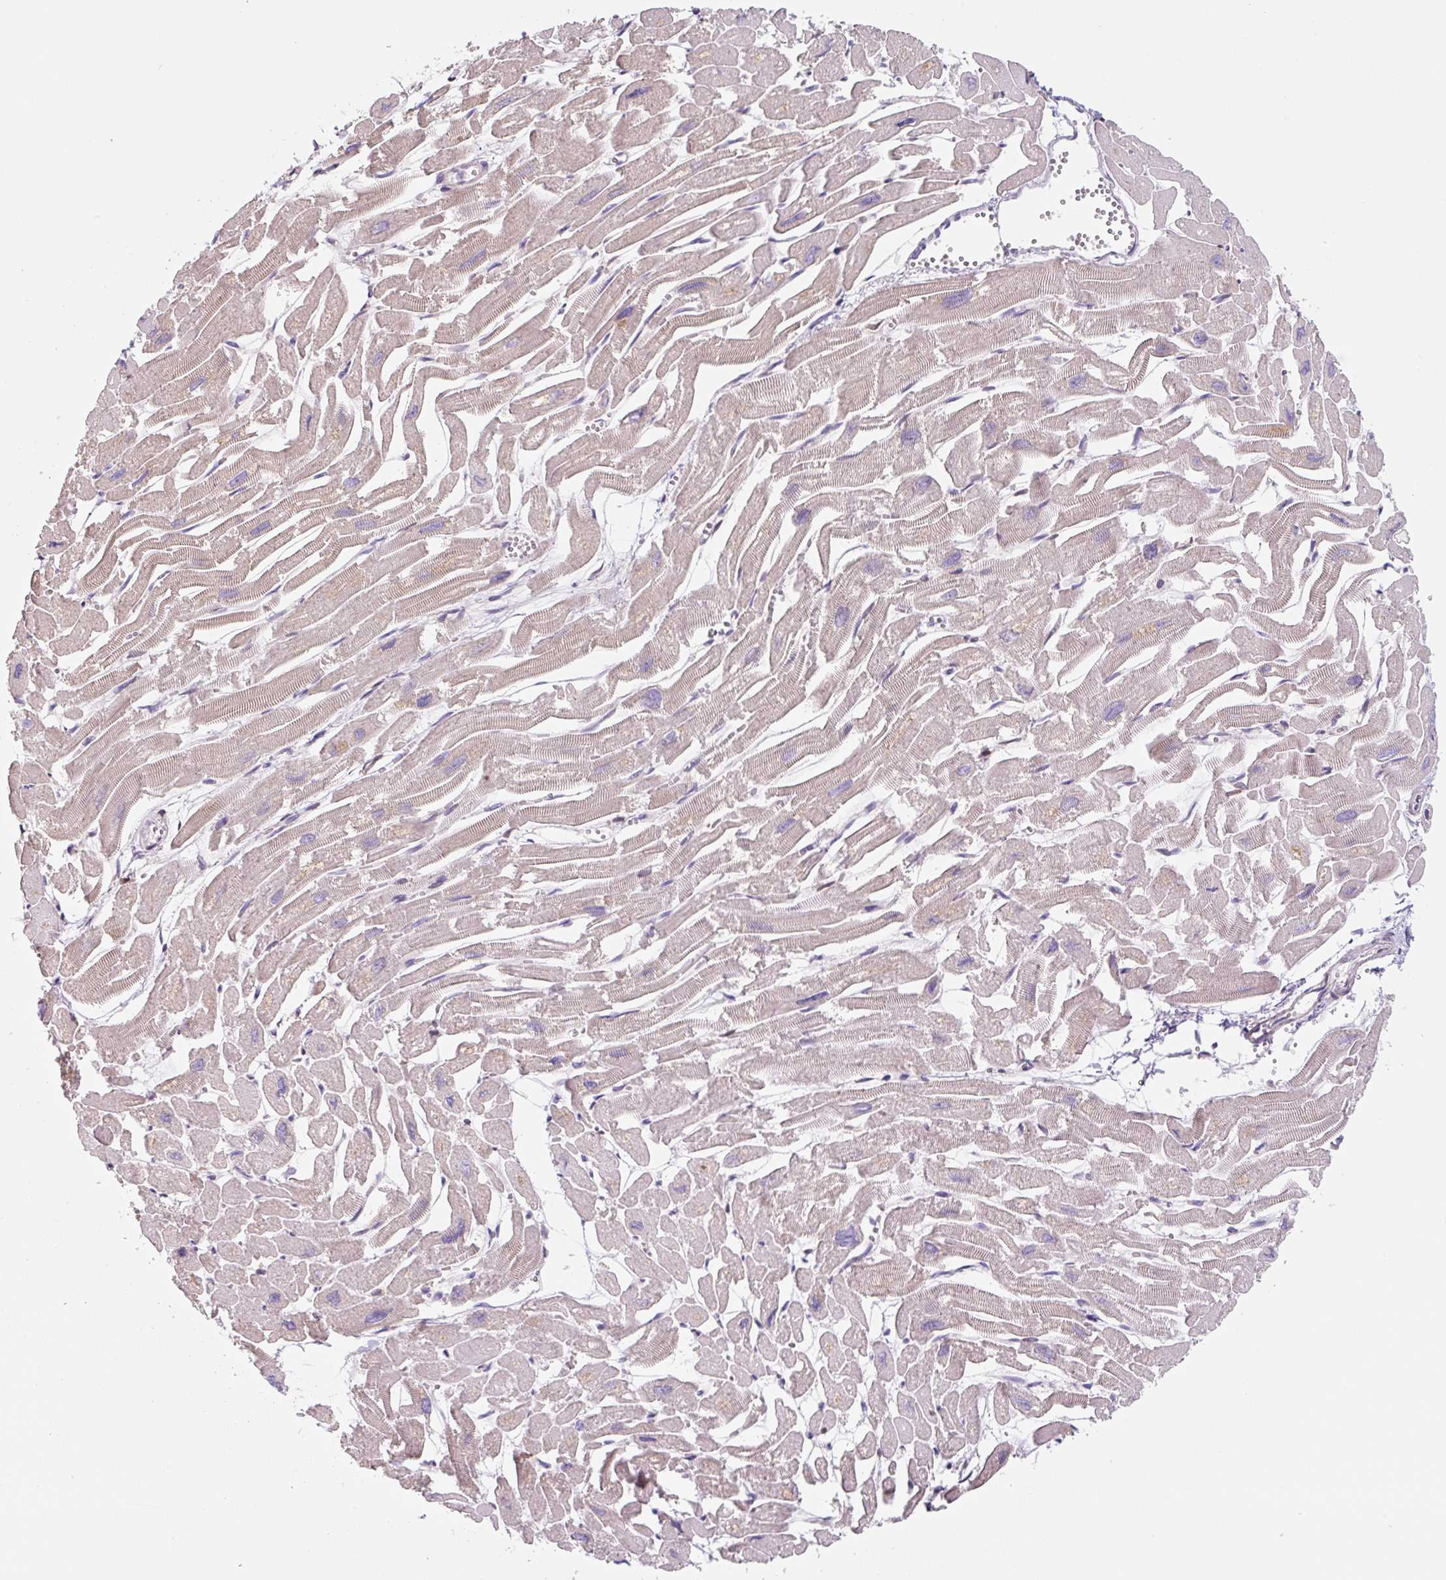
{"staining": {"intensity": "weak", "quantity": "25%-75%", "location": "cytoplasmic/membranous"}, "tissue": "heart muscle", "cell_type": "Cardiomyocytes", "image_type": "normal", "snomed": [{"axis": "morphology", "description": "Normal tissue, NOS"}, {"axis": "topography", "description": "Heart"}], "caption": "Human heart muscle stained for a protein (brown) displays weak cytoplasmic/membranous positive staining in about 25%-75% of cardiomyocytes.", "gene": "ASRGL1", "patient": {"sex": "male", "age": 54}}